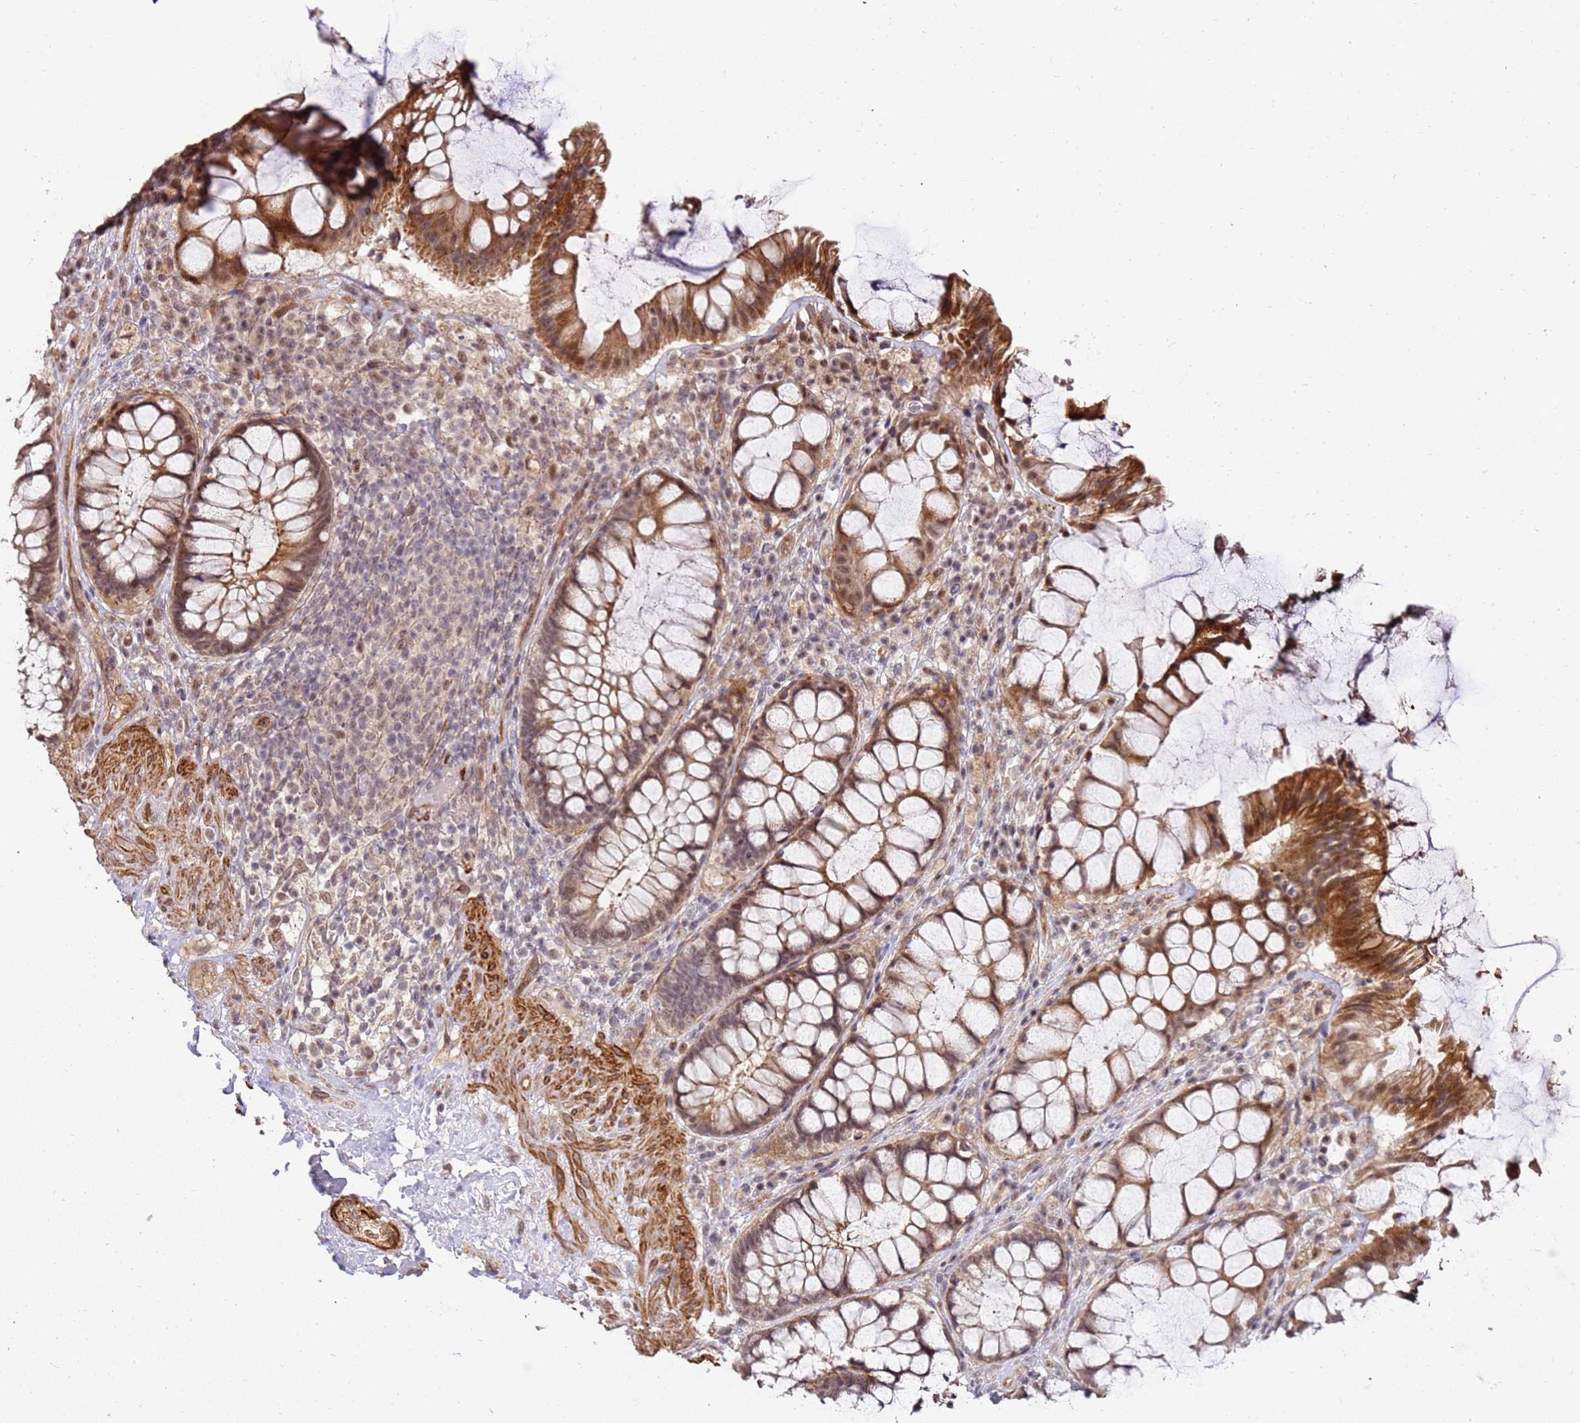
{"staining": {"intensity": "moderate", "quantity": ">75%", "location": "cytoplasmic/membranous,nuclear"}, "tissue": "rectum", "cell_type": "Glandular cells", "image_type": "normal", "snomed": [{"axis": "morphology", "description": "Normal tissue, NOS"}, {"axis": "topography", "description": "Rectum"}], "caption": "Immunohistochemical staining of unremarkable human rectum shows moderate cytoplasmic/membranous,nuclear protein staining in approximately >75% of glandular cells.", "gene": "ST18", "patient": {"sex": "female", "age": 58}}